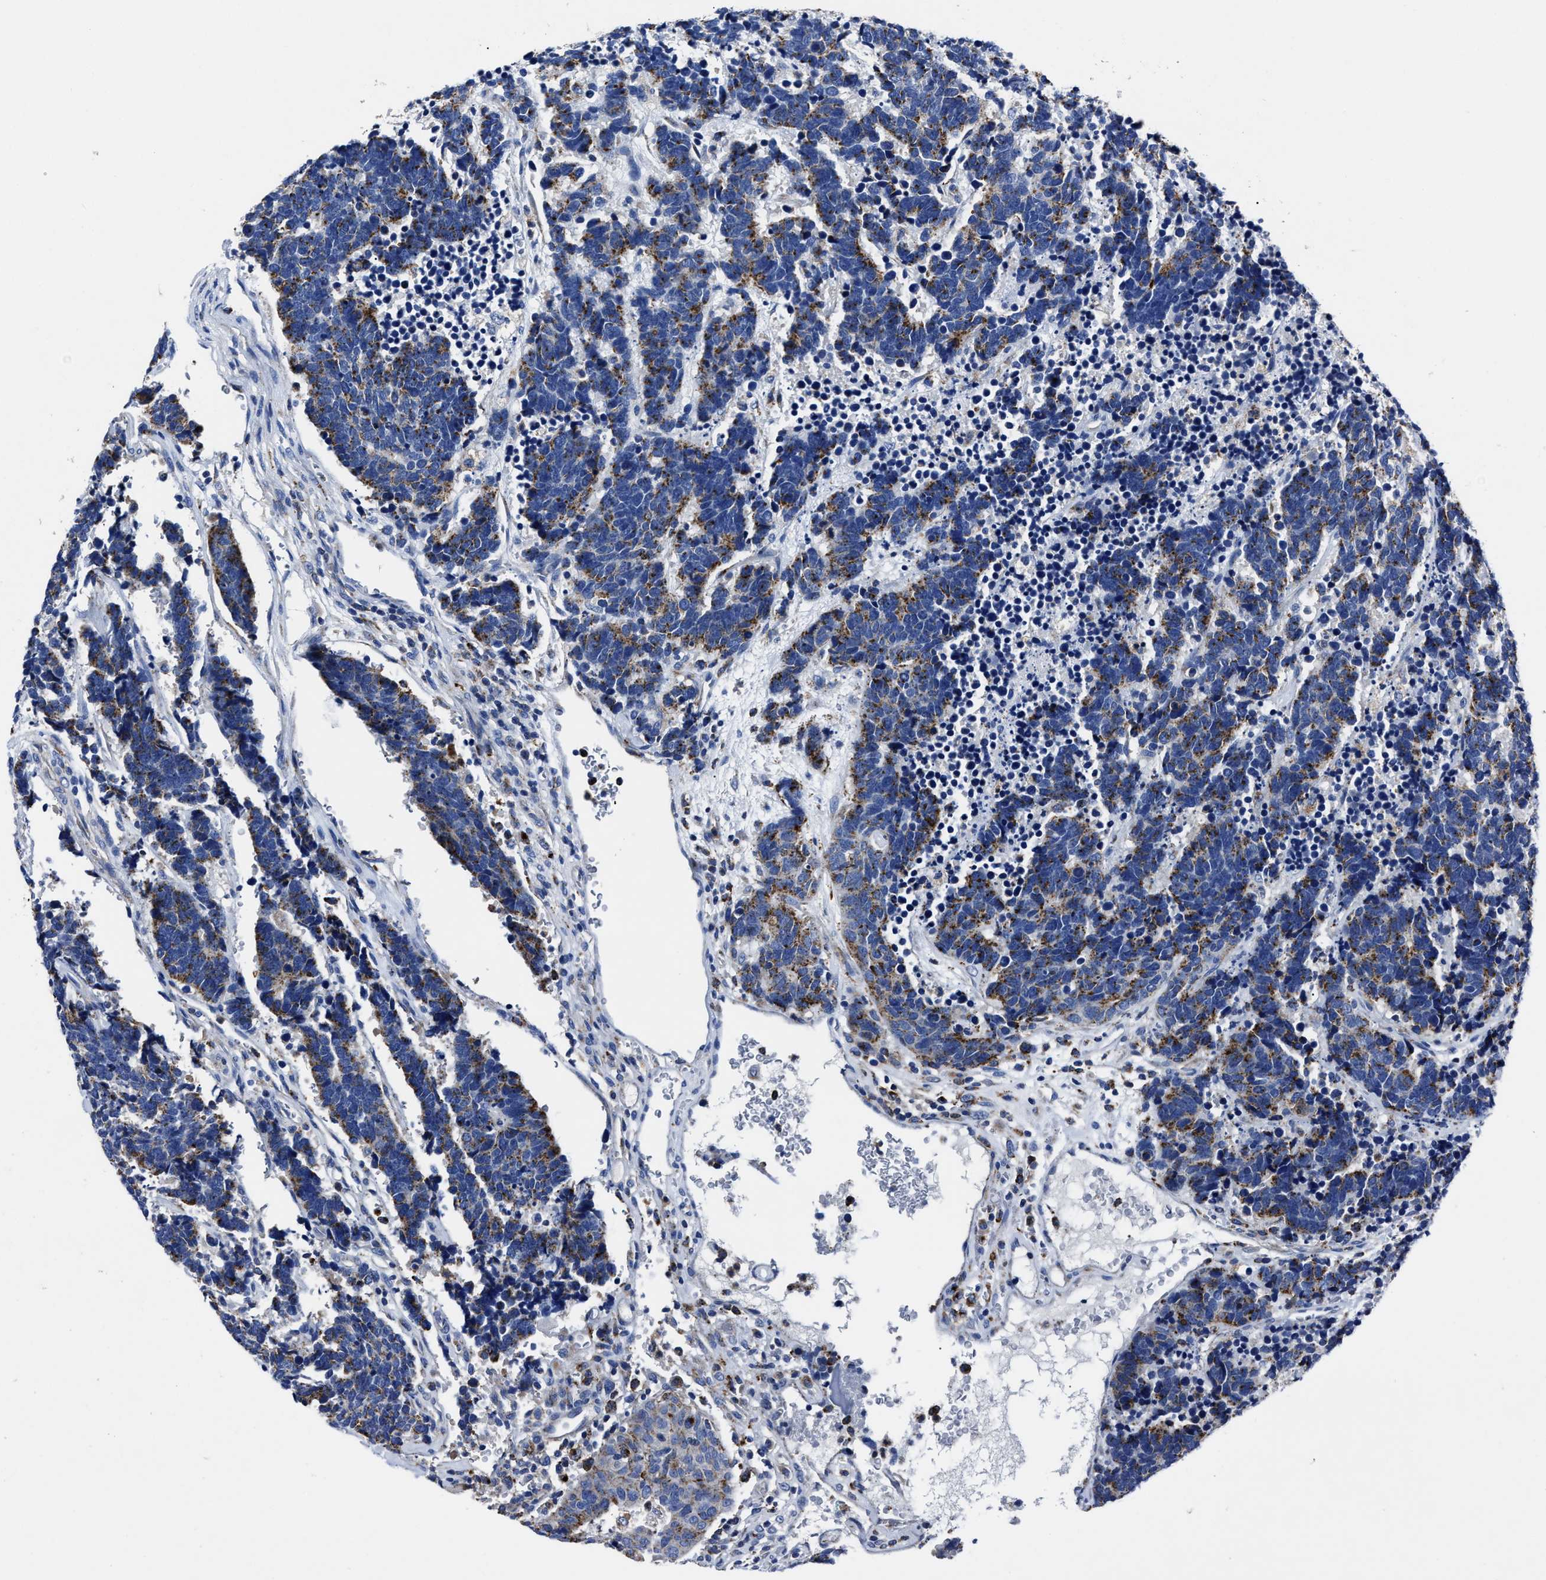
{"staining": {"intensity": "moderate", "quantity": "25%-75%", "location": "cytoplasmic/membranous"}, "tissue": "carcinoid", "cell_type": "Tumor cells", "image_type": "cancer", "snomed": [{"axis": "morphology", "description": "Carcinoma, NOS"}, {"axis": "morphology", "description": "Carcinoid, malignant, NOS"}, {"axis": "topography", "description": "Urinary bladder"}], "caption": "This is an image of immunohistochemistry staining of carcinoma, which shows moderate expression in the cytoplasmic/membranous of tumor cells.", "gene": "LAMTOR4", "patient": {"sex": "male", "age": 57}}